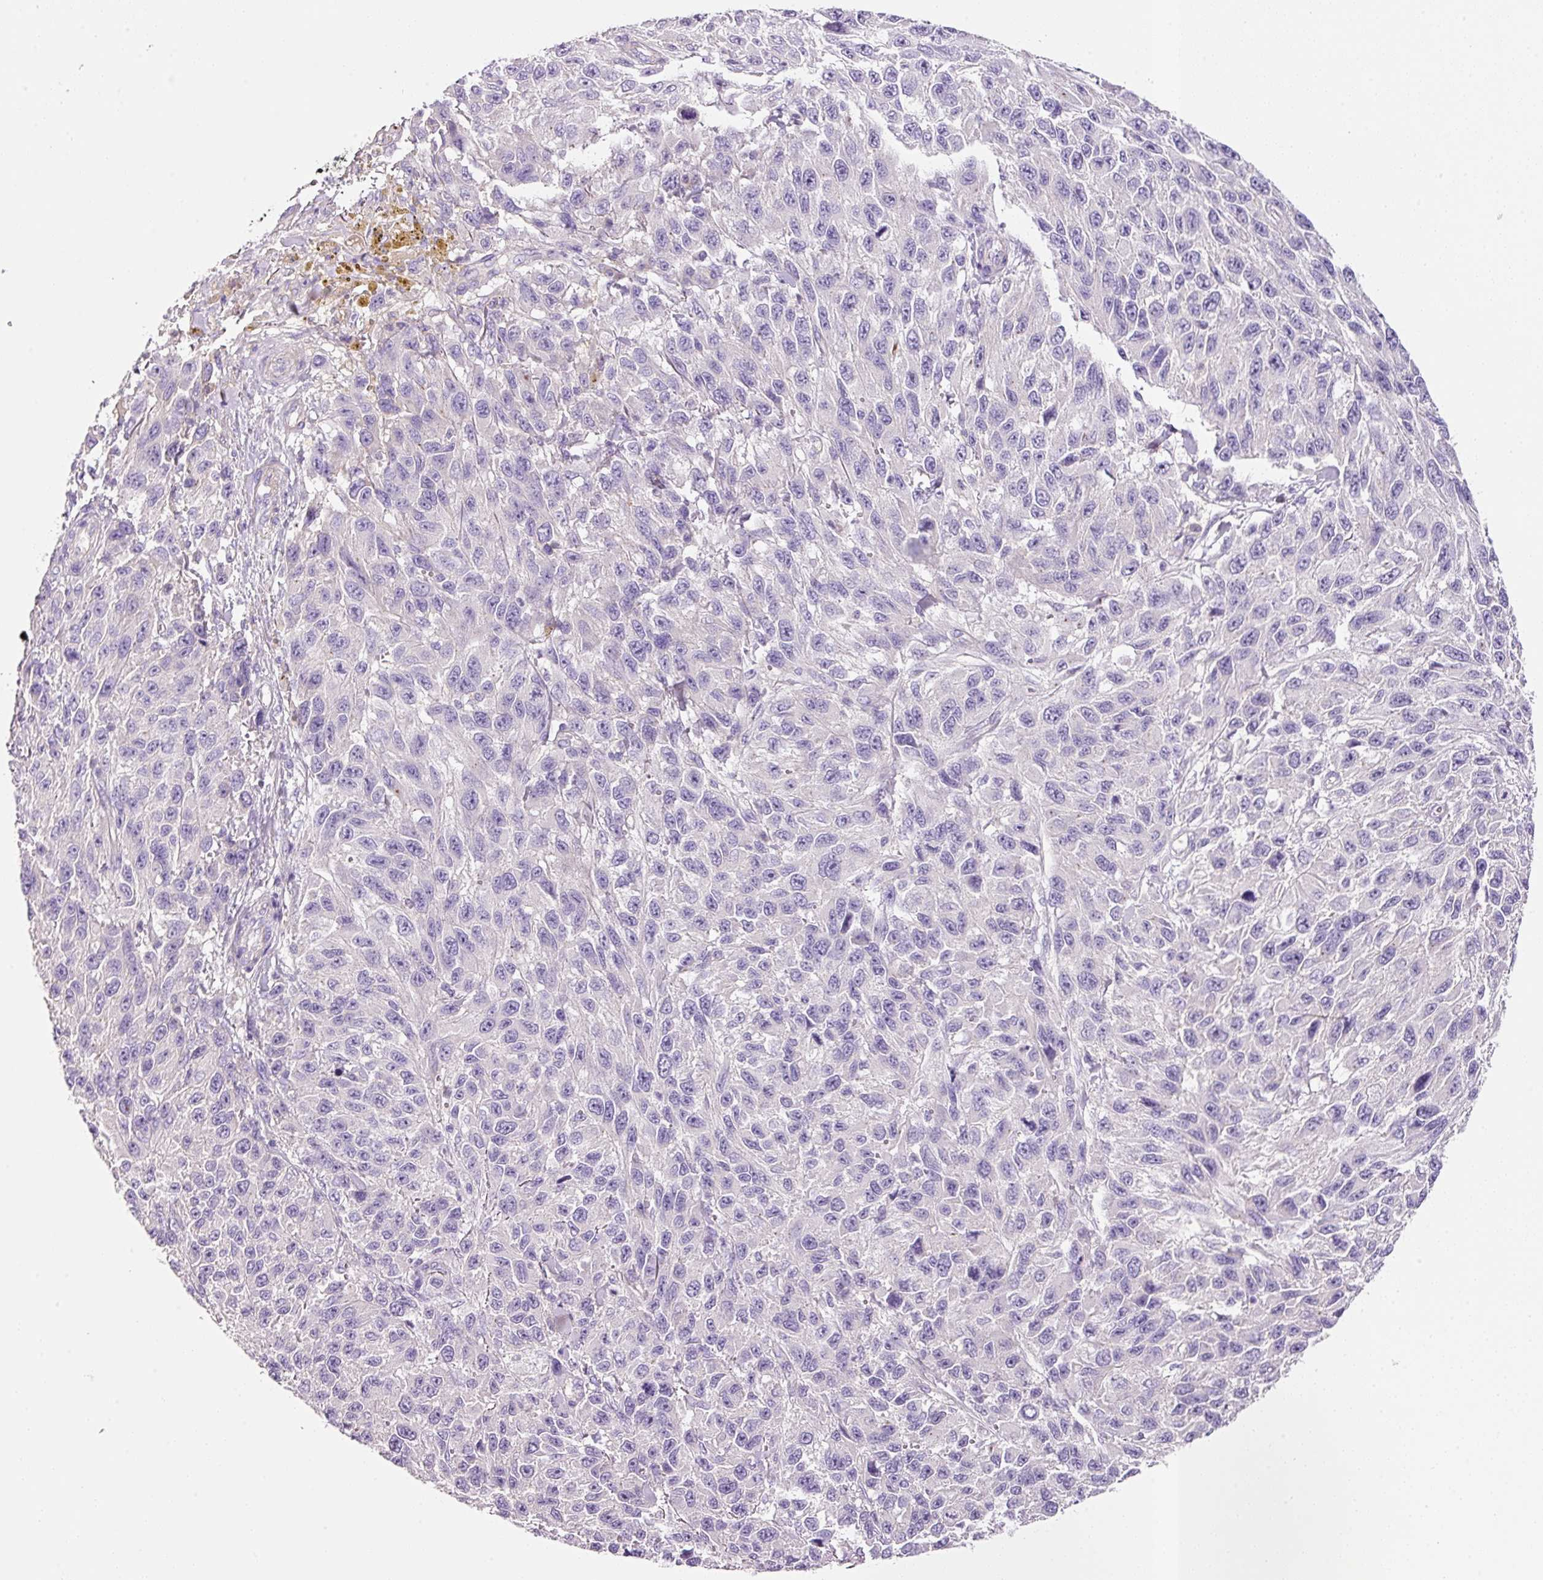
{"staining": {"intensity": "negative", "quantity": "none", "location": "none"}, "tissue": "melanoma", "cell_type": "Tumor cells", "image_type": "cancer", "snomed": [{"axis": "morphology", "description": "Malignant melanoma, NOS"}, {"axis": "topography", "description": "Skin"}], "caption": "This photomicrograph is of melanoma stained with IHC to label a protein in brown with the nuclei are counter-stained blue. There is no staining in tumor cells.", "gene": "SOS2", "patient": {"sex": "female", "age": 96}}